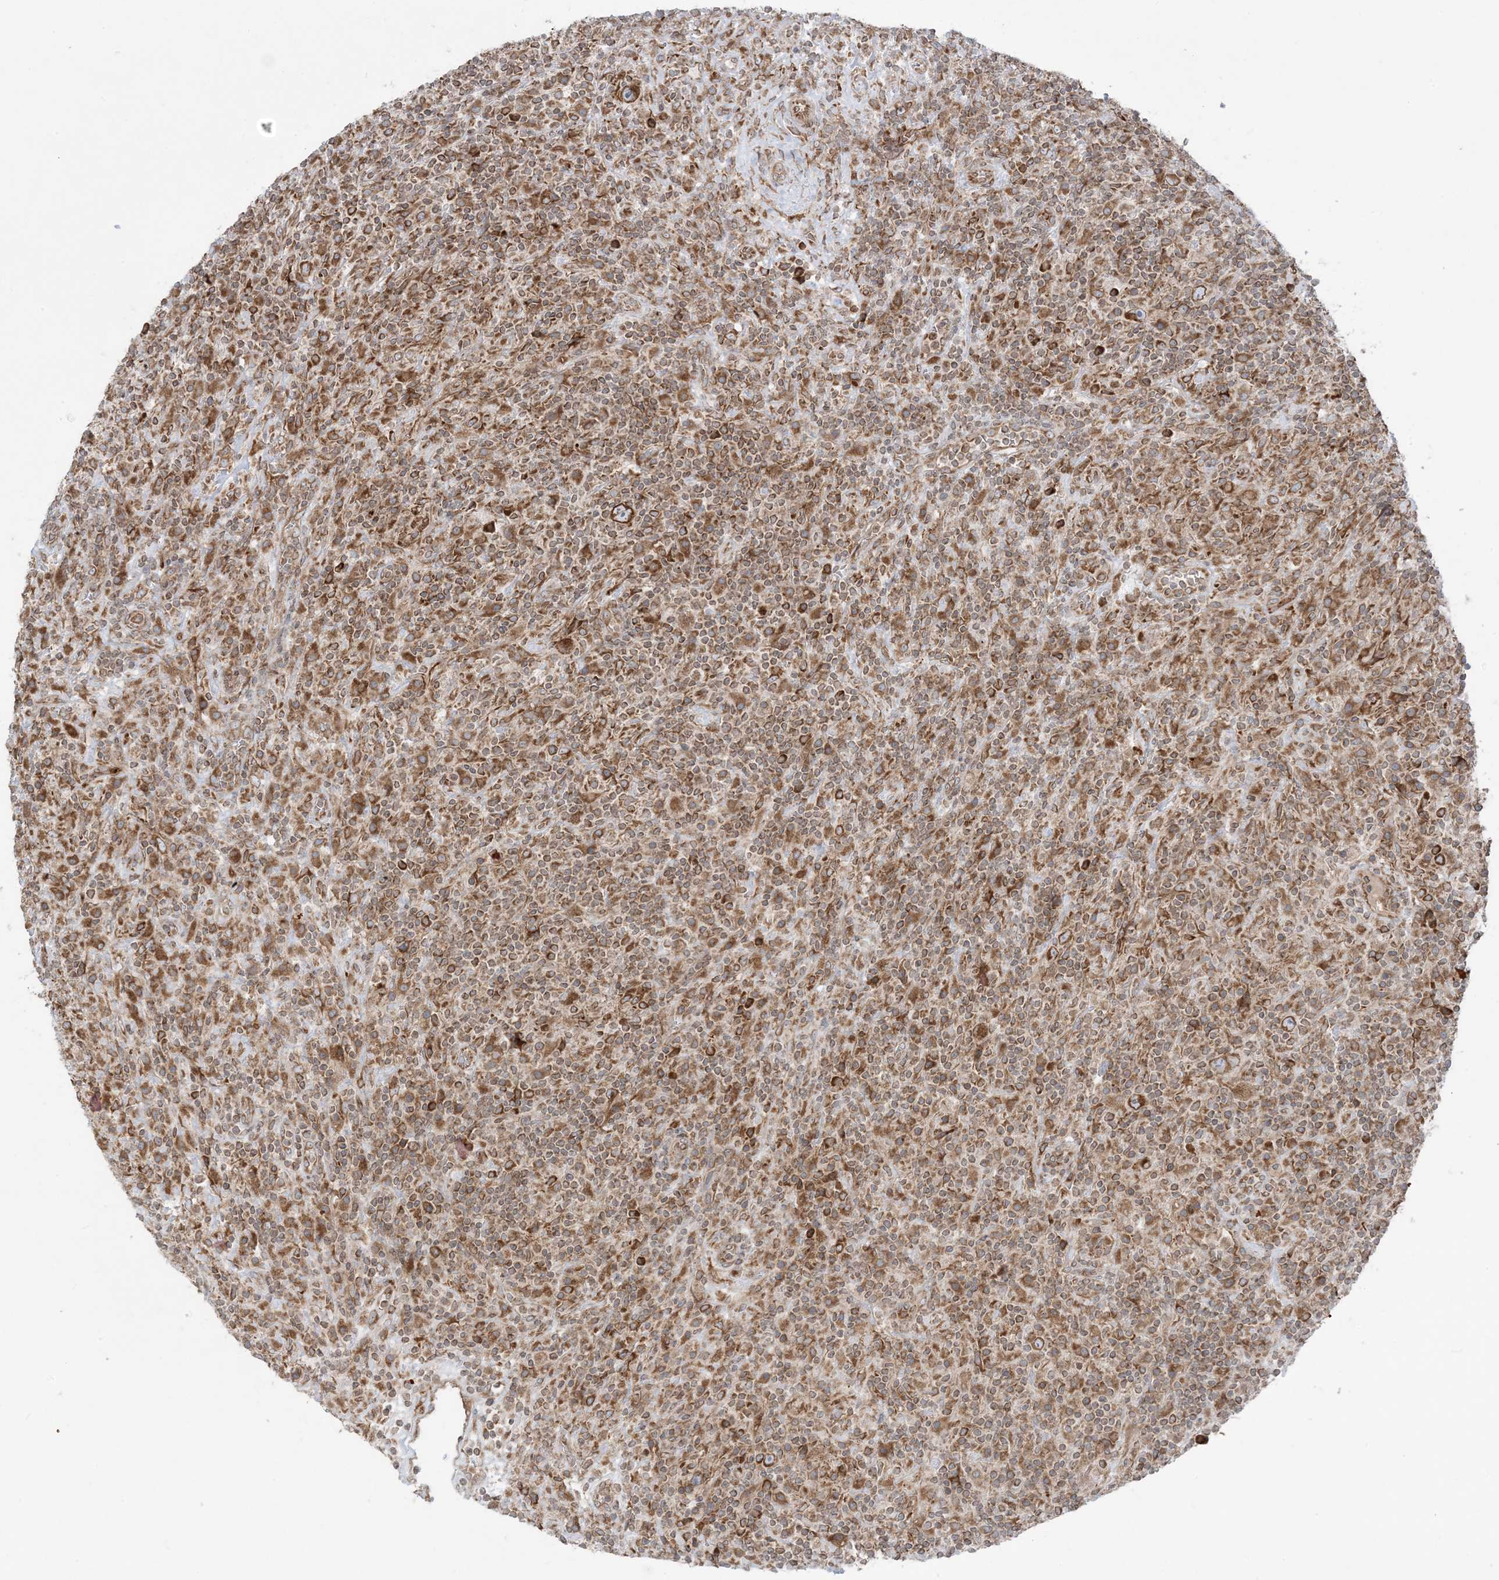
{"staining": {"intensity": "moderate", "quantity": ">75%", "location": "cytoplasmic/membranous"}, "tissue": "lymphoma", "cell_type": "Tumor cells", "image_type": "cancer", "snomed": [{"axis": "morphology", "description": "Hodgkin's disease, NOS"}, {"axis": "topography", "description": "Lymph node"}], "caption": "Immunohistochemical staining of Hodgkin's disease shows medium levels of moderate cytoplasmic/membranous staining in about >75% of tumor cells. (DAB IHC, brown staining for protein, blue staining for nuclei).", "gene": "UBXN4", "patient": {"sex": "male", "age": 70}}